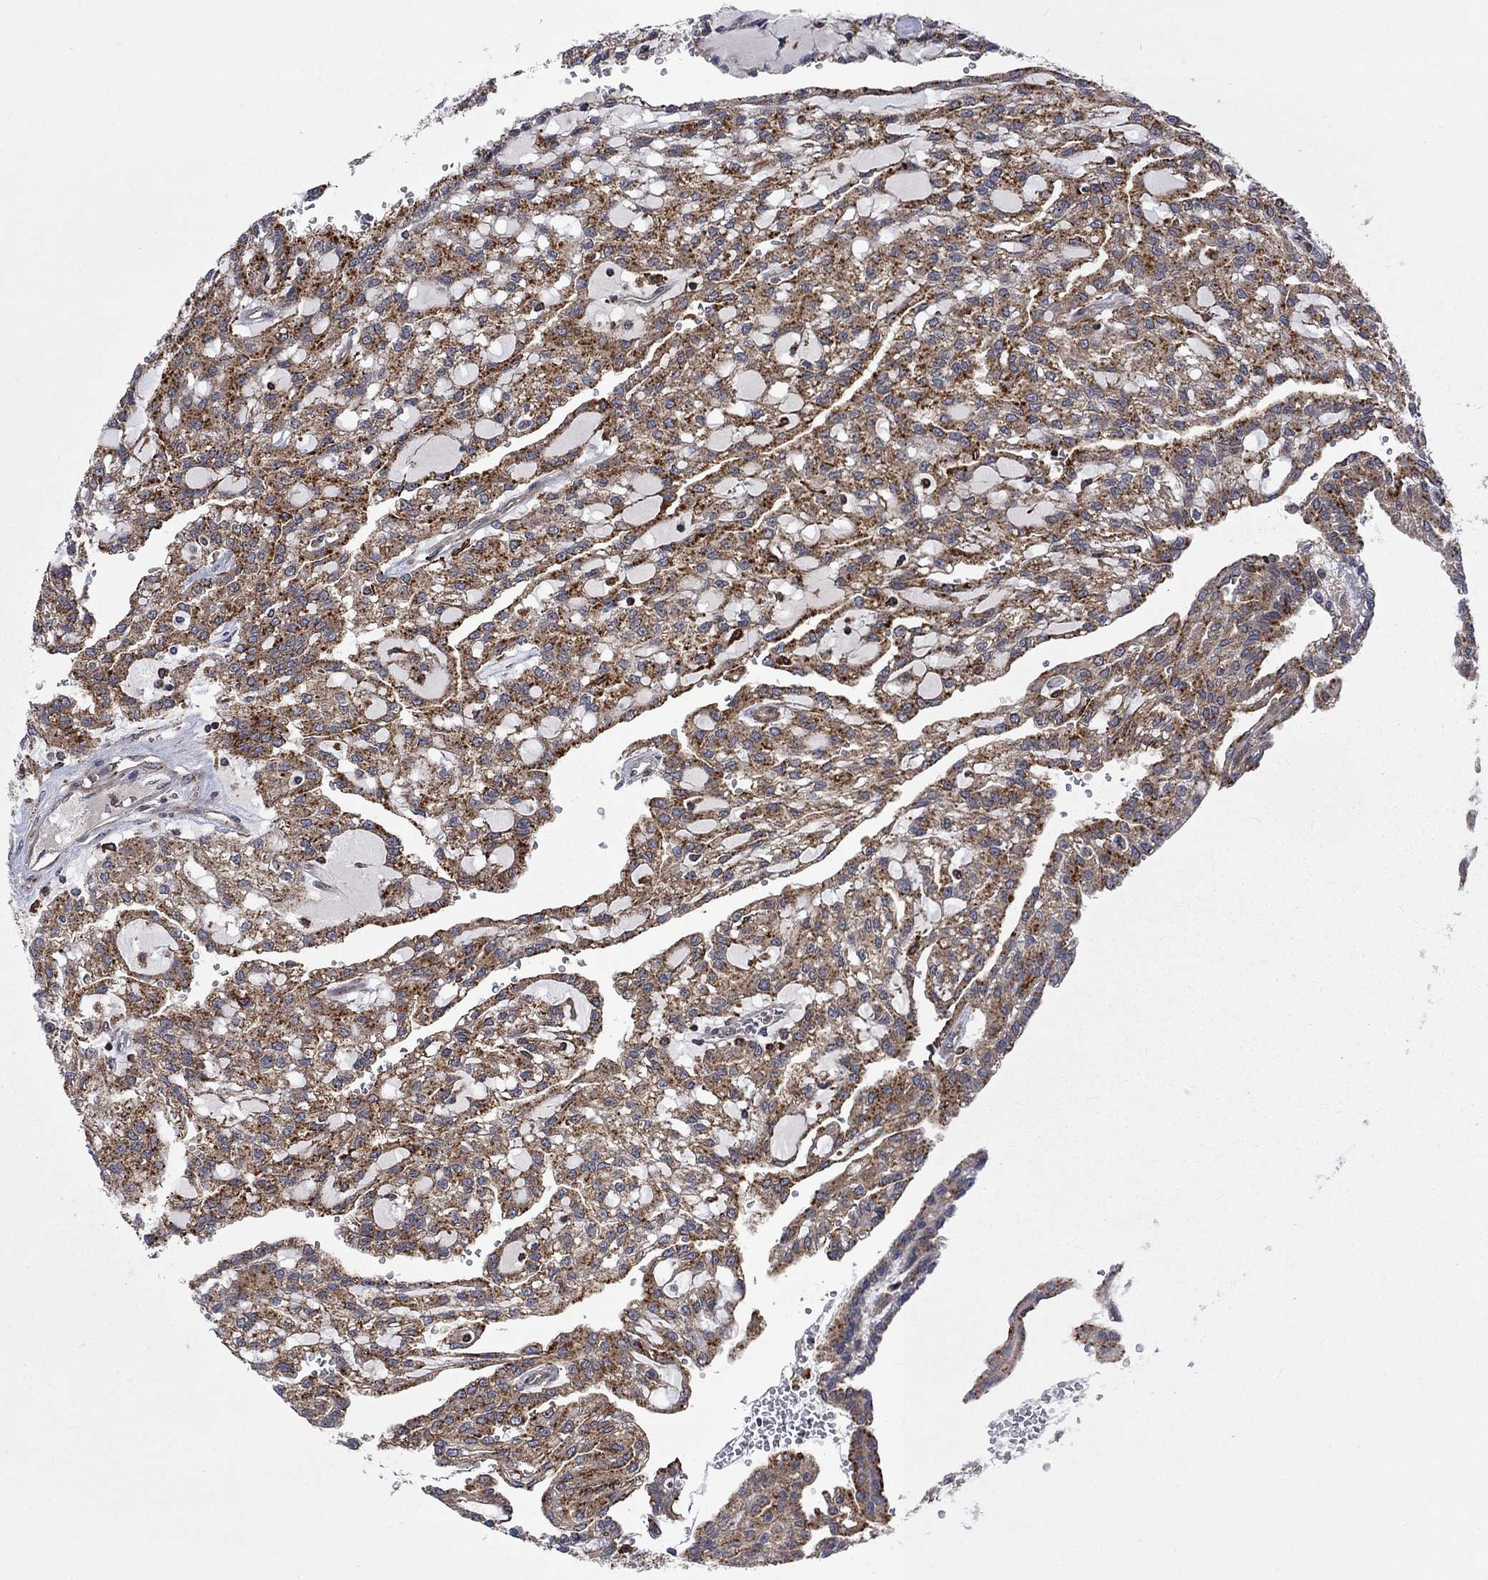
{"staining": {"intensity": "moderate", "quantity": ">75%", "location": "cytoplasmic/membranous"}, "tissue": "renal cancer", "cell_type": "Tumor cells", "image_type": "cancer", "snomed": [{"axis": "morphology", "description": "Adenocarcinoma, NOS"}, {"axis": "topography", "description": "Kidney"}], "caption": "High-power microscopy captured an immunohistochemistry image of renal adenocarcinoma, revealing moderate cytoplasmic/membranous expression in approximately >75% of tumor cells.", "gene": "TMEM33", "patient": {"sex": "male", "age": 63}}